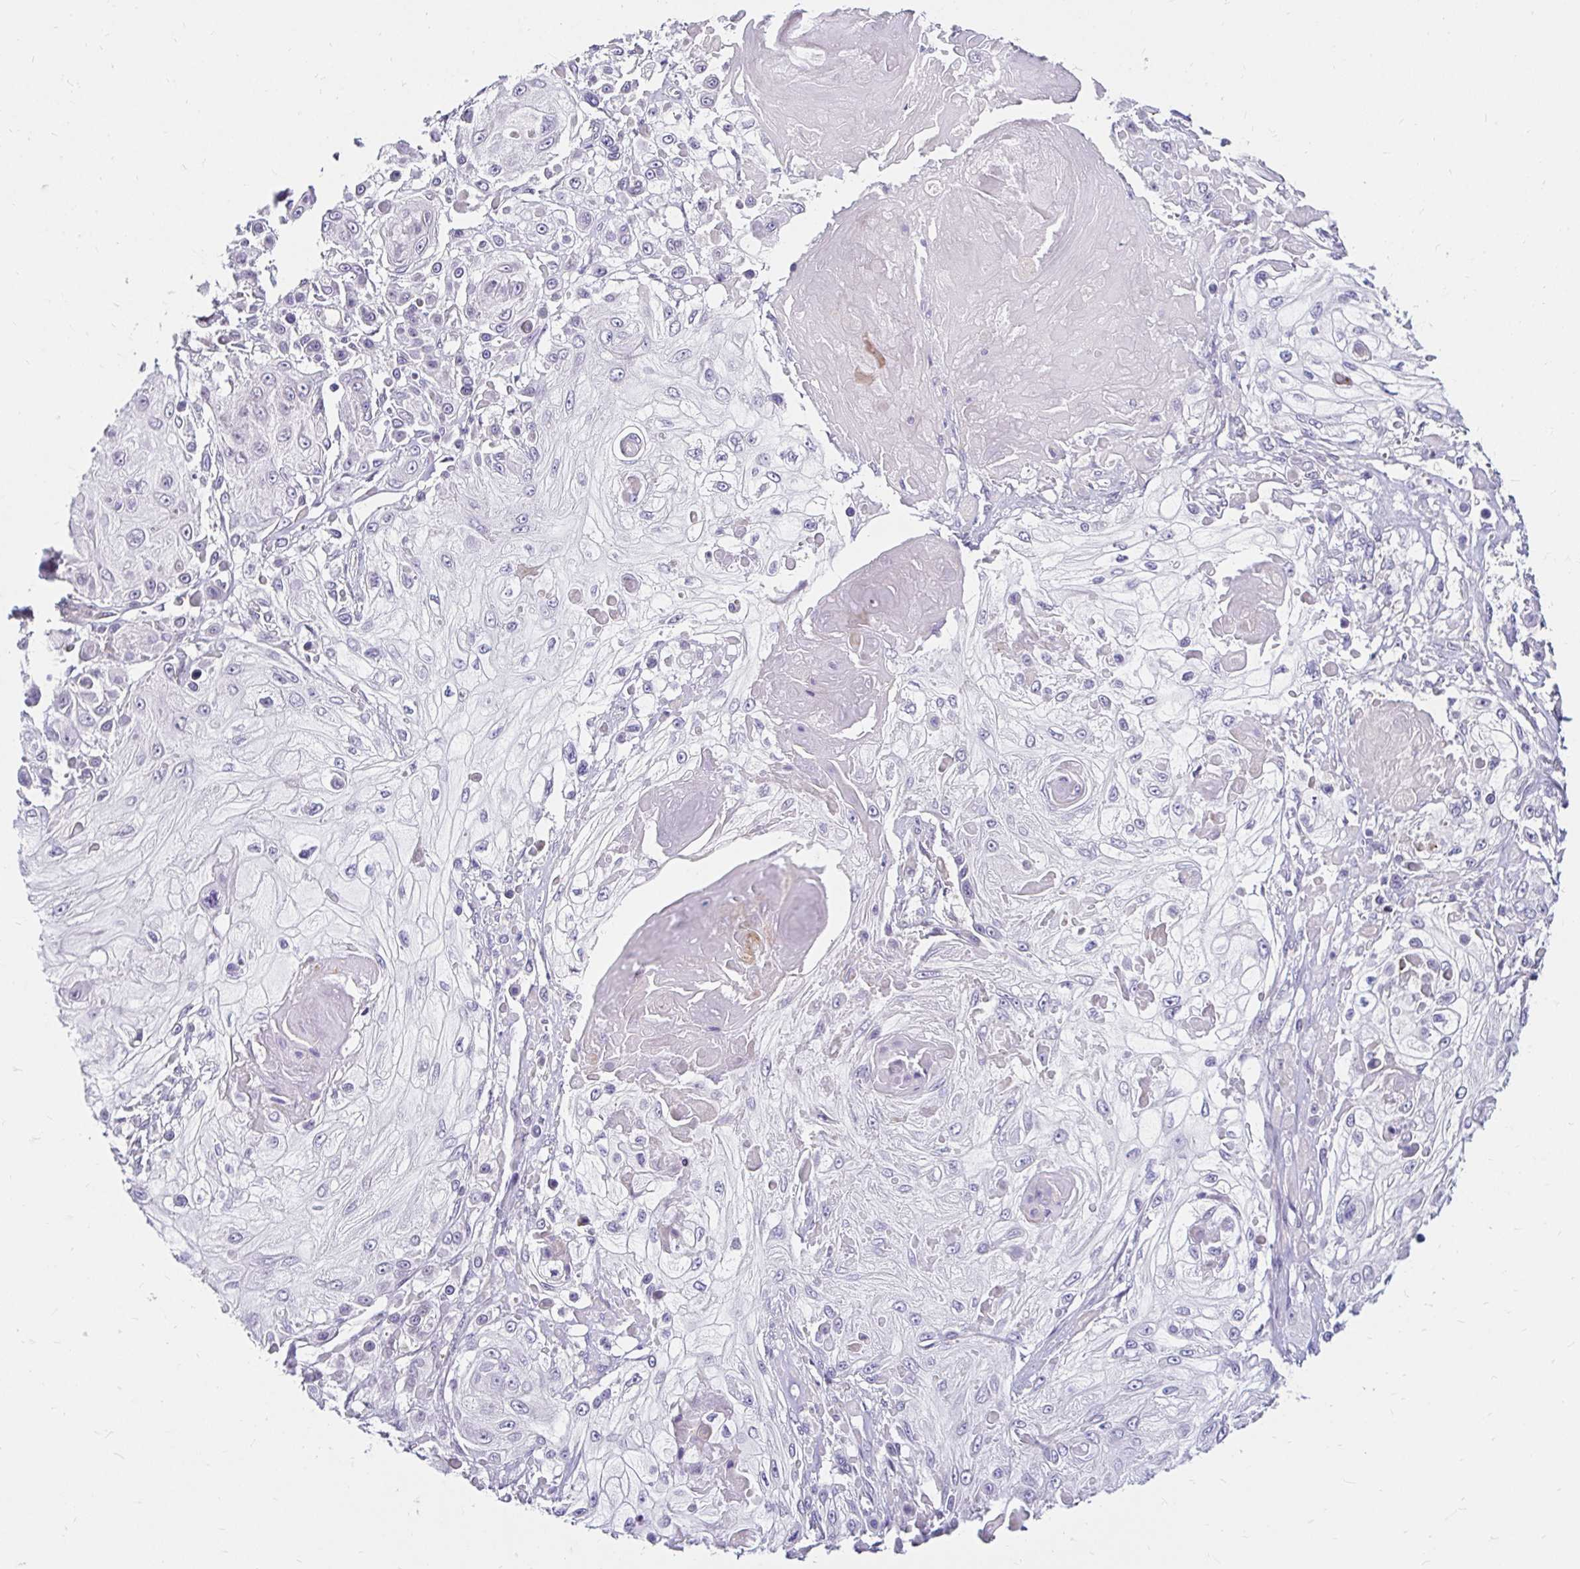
{"staining": {"intensity": "negative", "quantity": "none", "location": "none"}, "tissue": "skin cancer", "cell_type": "Tumor cells", "image_type": "cancer", "snomed": [{"axis": "morphology", "description": "Squamous cell carcinoma, NOS"}, {"axis": "topography", "description": "Skin"}], "caption": "Tumor cells are negative for protein expression in human skin cancer (squamous cell carcinoma). The staining was performed using DAB (3,3'-diaminobenzidine) to visualize the protein expression in brown, while the nuclei were stained in blue with hematoxylin (Magnification: 20x).", "gene": "GUCY1A1", "patient": {"sex": "male", "age": 67}}